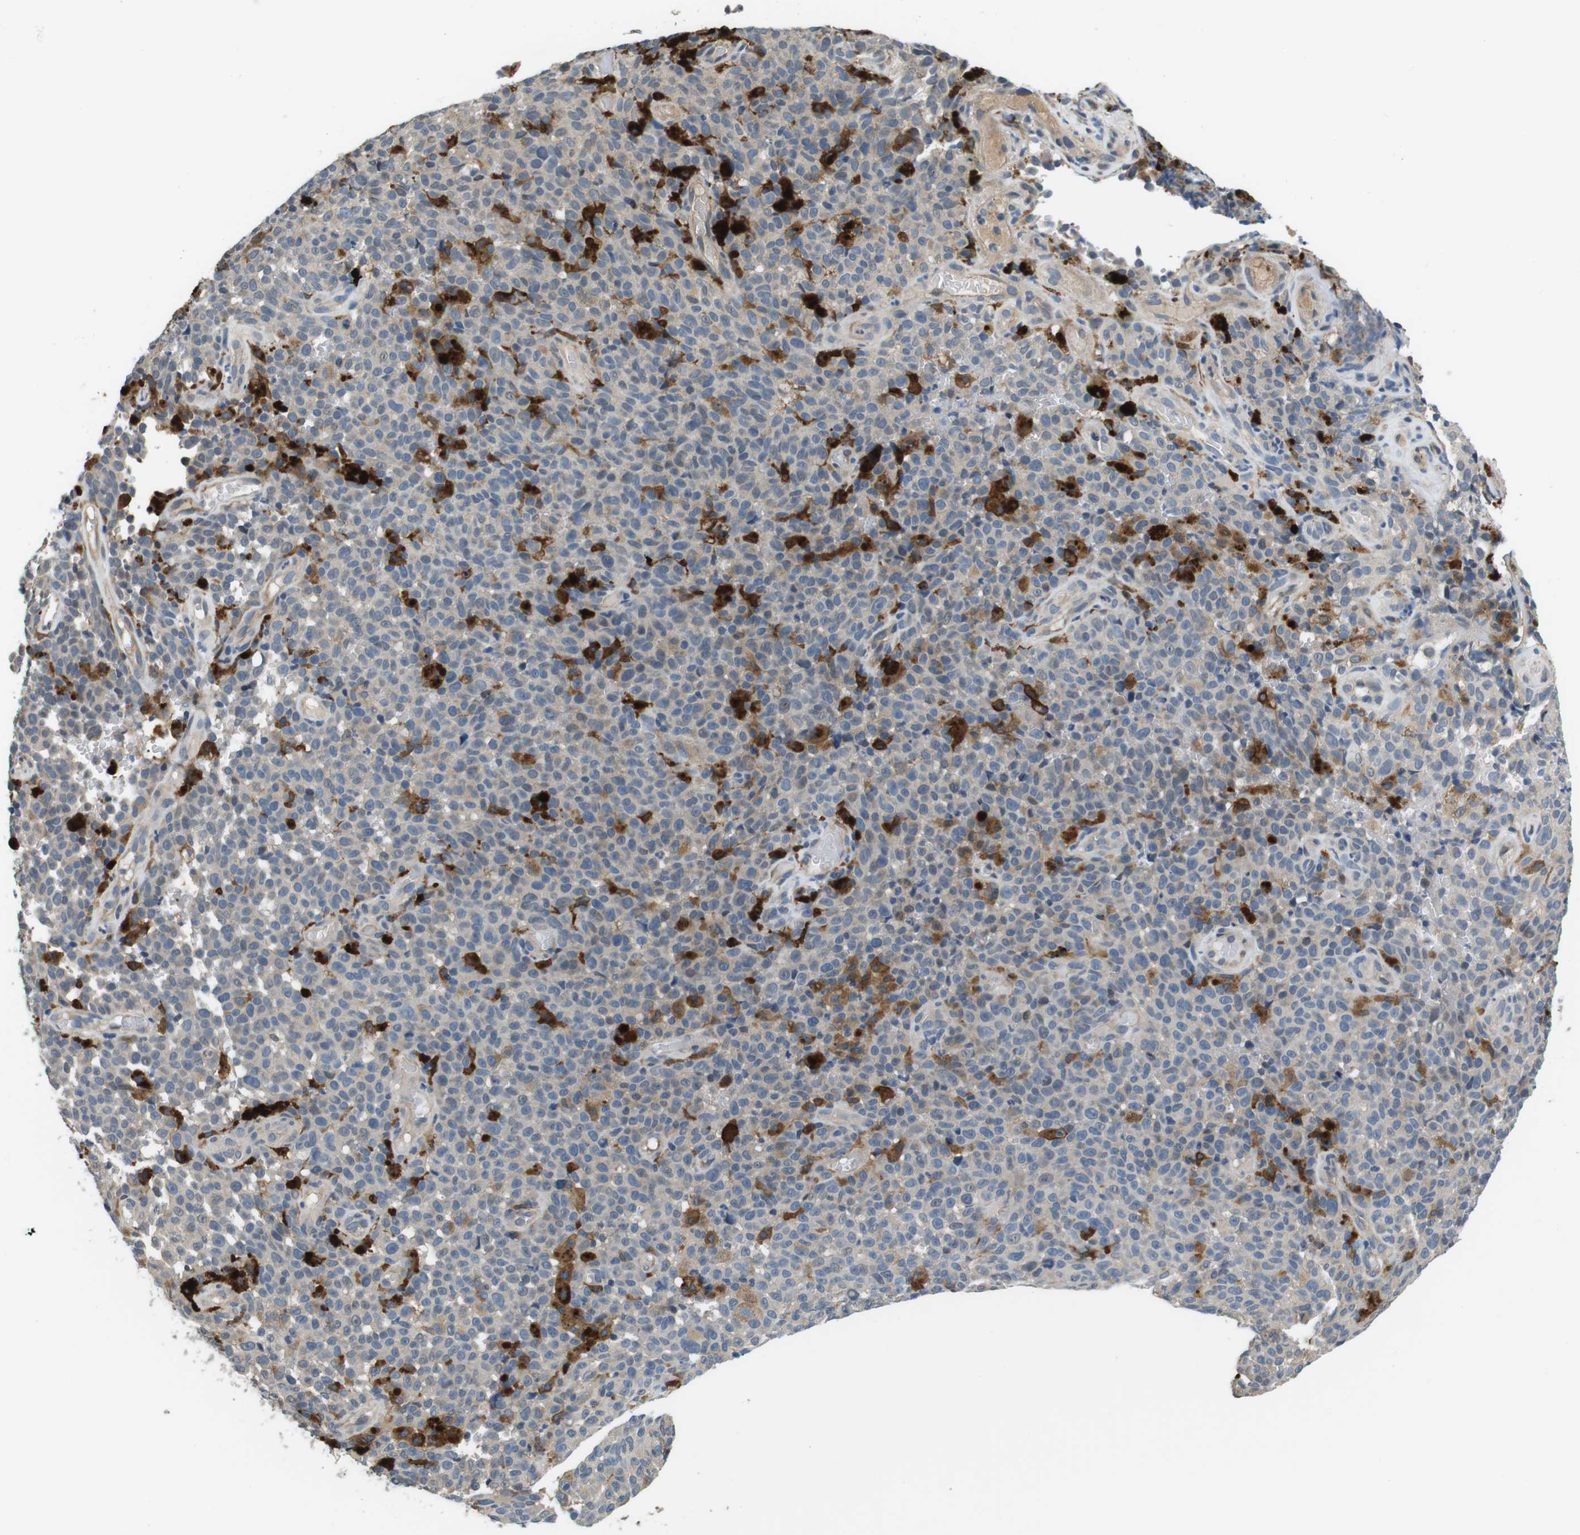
{"staining": {"intensity": "negative", "quantity": "none", "location": "none"}, "tissue": "melanoma", "cell_type": "Tumor cells", "image_type": "cancer", "snomed": [{"axis": "morphology", "description": "Malignant melanoma, NOS"}, {"axis": "topography", "description": "Skin"}], "caption": "This is an immunohistochemistry (IHC) histopathology image of human malignant melanoma. There is no staining in tumor cells.", "gene": "CD163L1", "patient": {"sex": "female", "age": 82}}